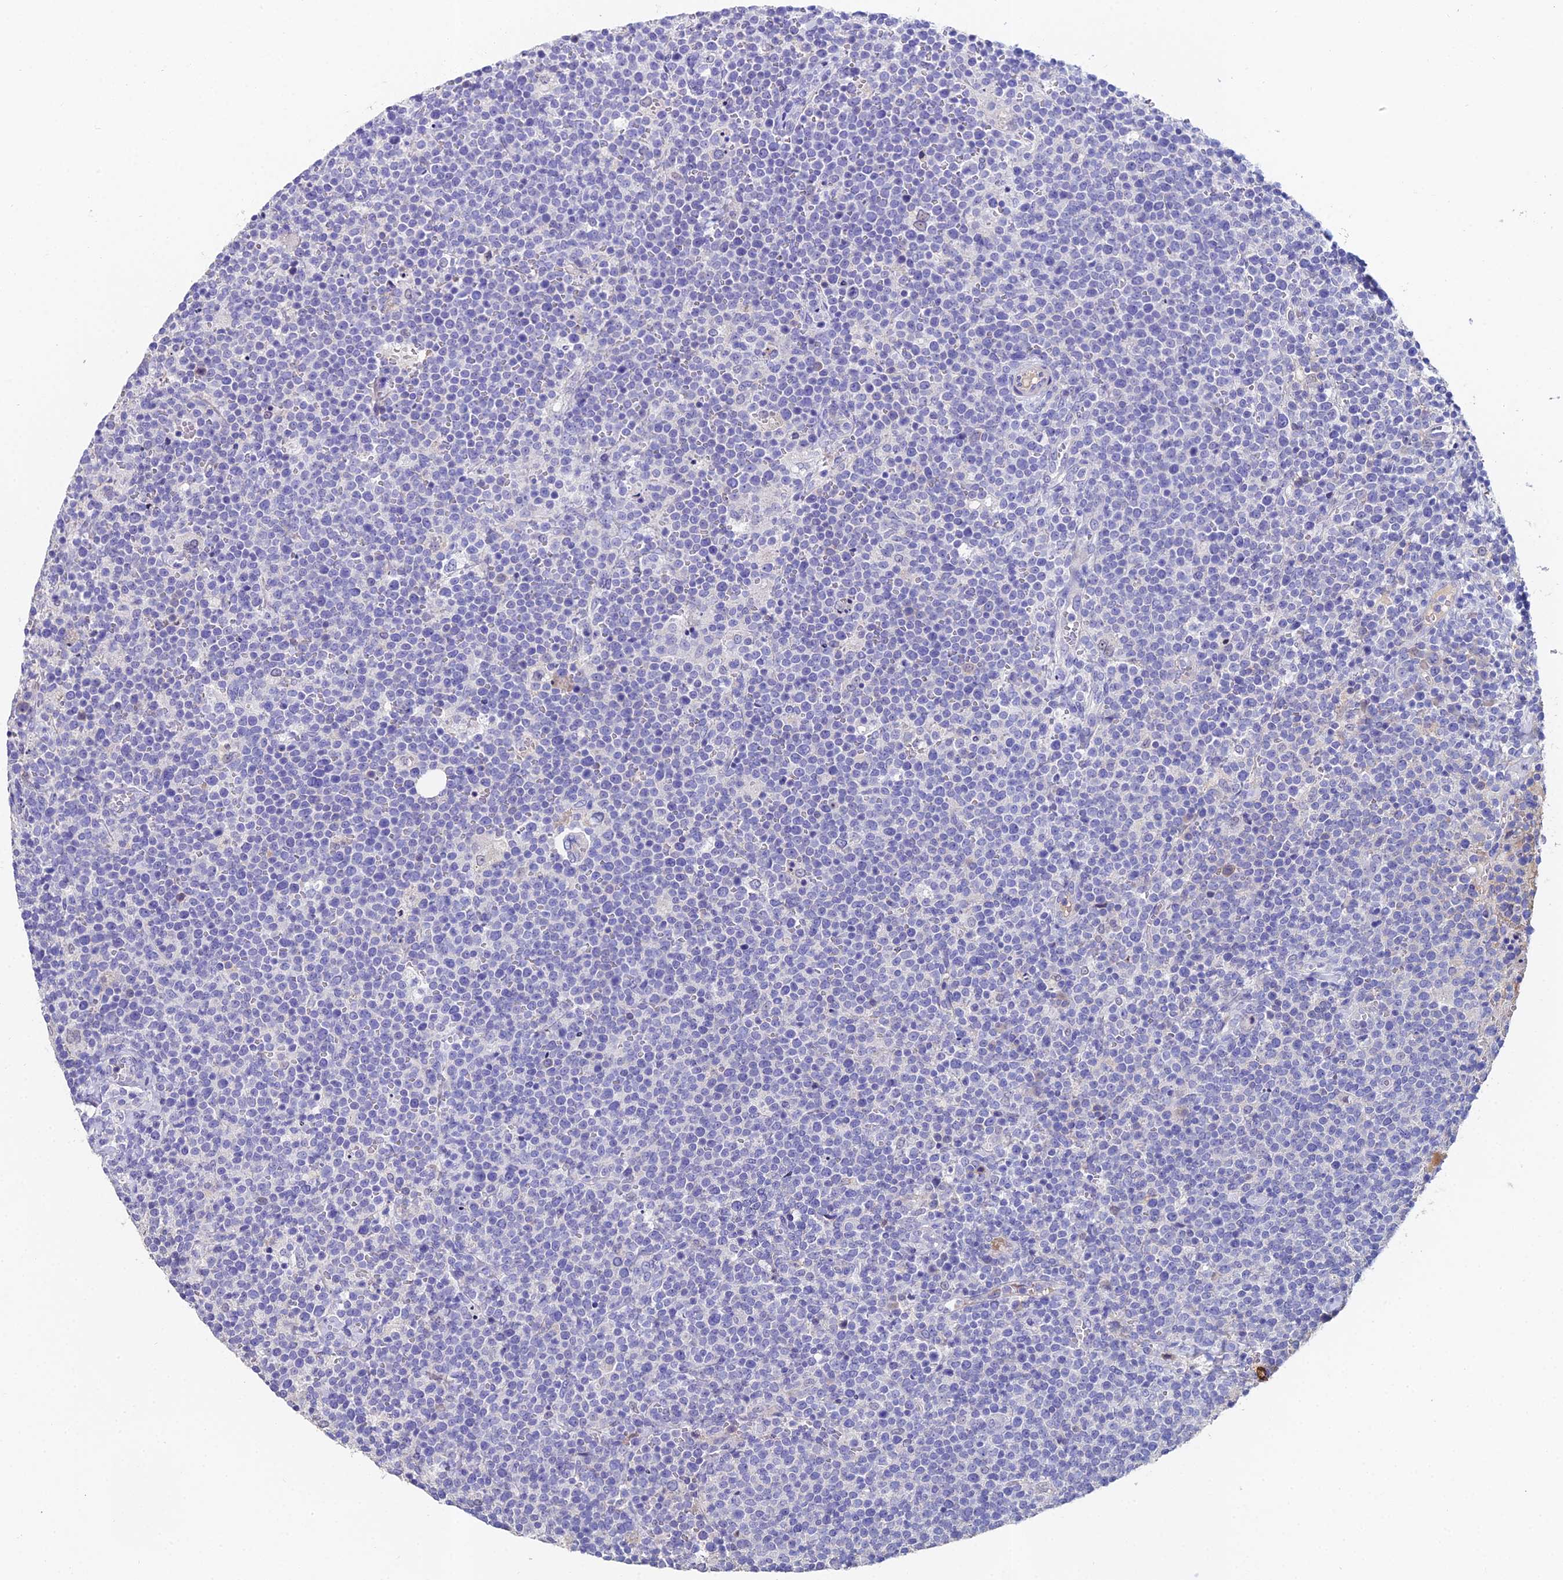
{"staining": {"intensity": "negative", "quantity": "none", "location": "none"}, "tissue": "lymphoma", "cell_type": "Tumor cells", "image_type": "cancer", "snomed": [{"axis": "morphology", "description": "Malignant lymphoma, non-Hodgkin's type, High grade"}, {"axis": "topography", "description": "Lymph node"}], "caption": "Tumor cells are negative for protein expression in human lymphoma.", "gene": "ESRRG", "patient": {"sex": "male", "age": 61}}